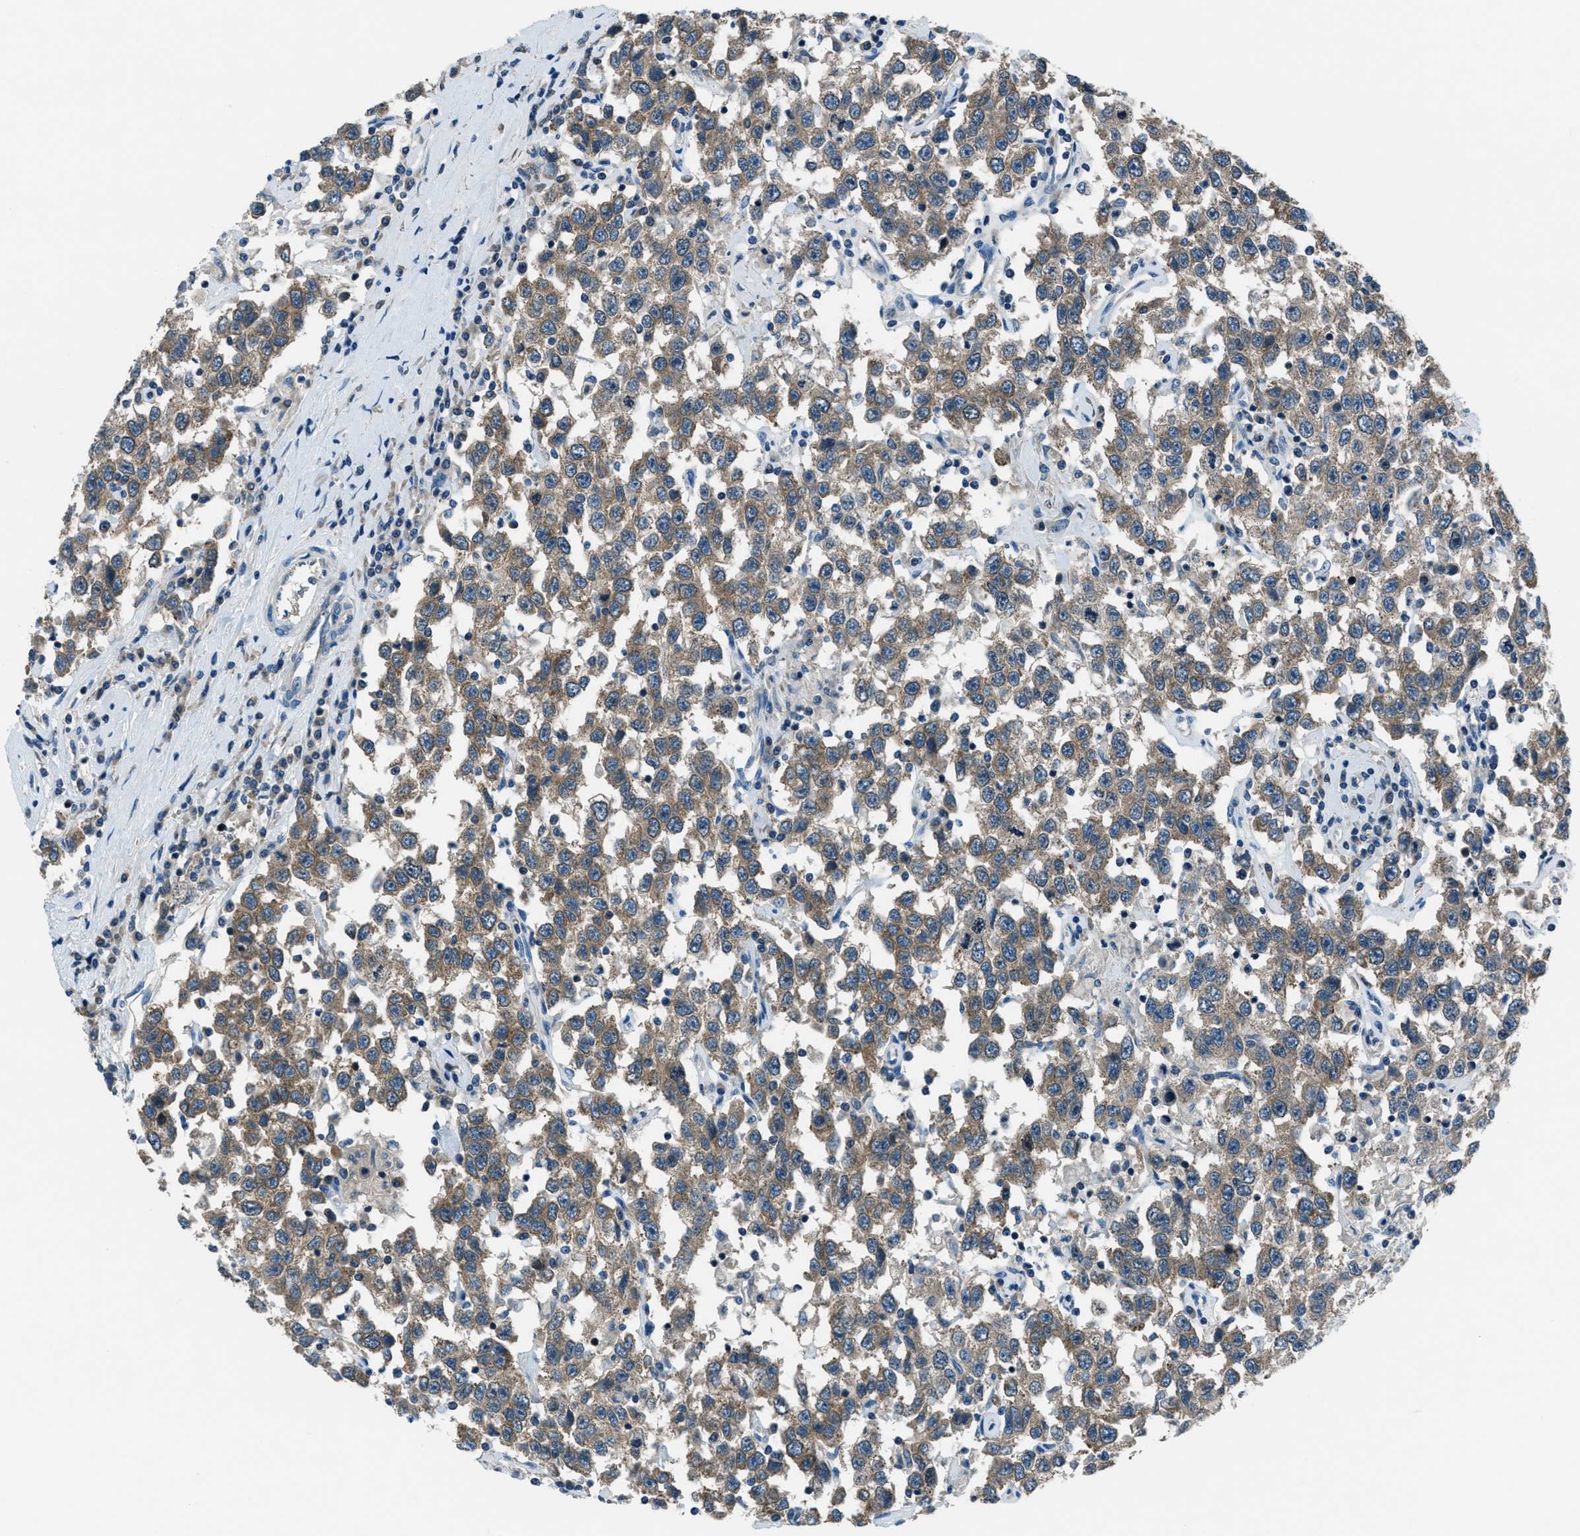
{"staining": {"intensity": "weak", "quantity": ">75%", "location": "cytoplasmic/membranous"}, "tissue": "testis cancer", "cell_type": "Tumor cells", "image_type": "cancer", "snomed": [{"axis": "morphology", "description": "Seminoma, NOS"}, {"axis": "topography", "description": "Testis"}], "caption": "Immunohistochemistry (IHC) of testis cancer (seminoma) demonstrates low levels of weak cytoplasmic/membranous positivity in approximately >75% of tumor cells.", "gene": "ARFGAP2", "patient": {"sex": "male", "age": 41}}